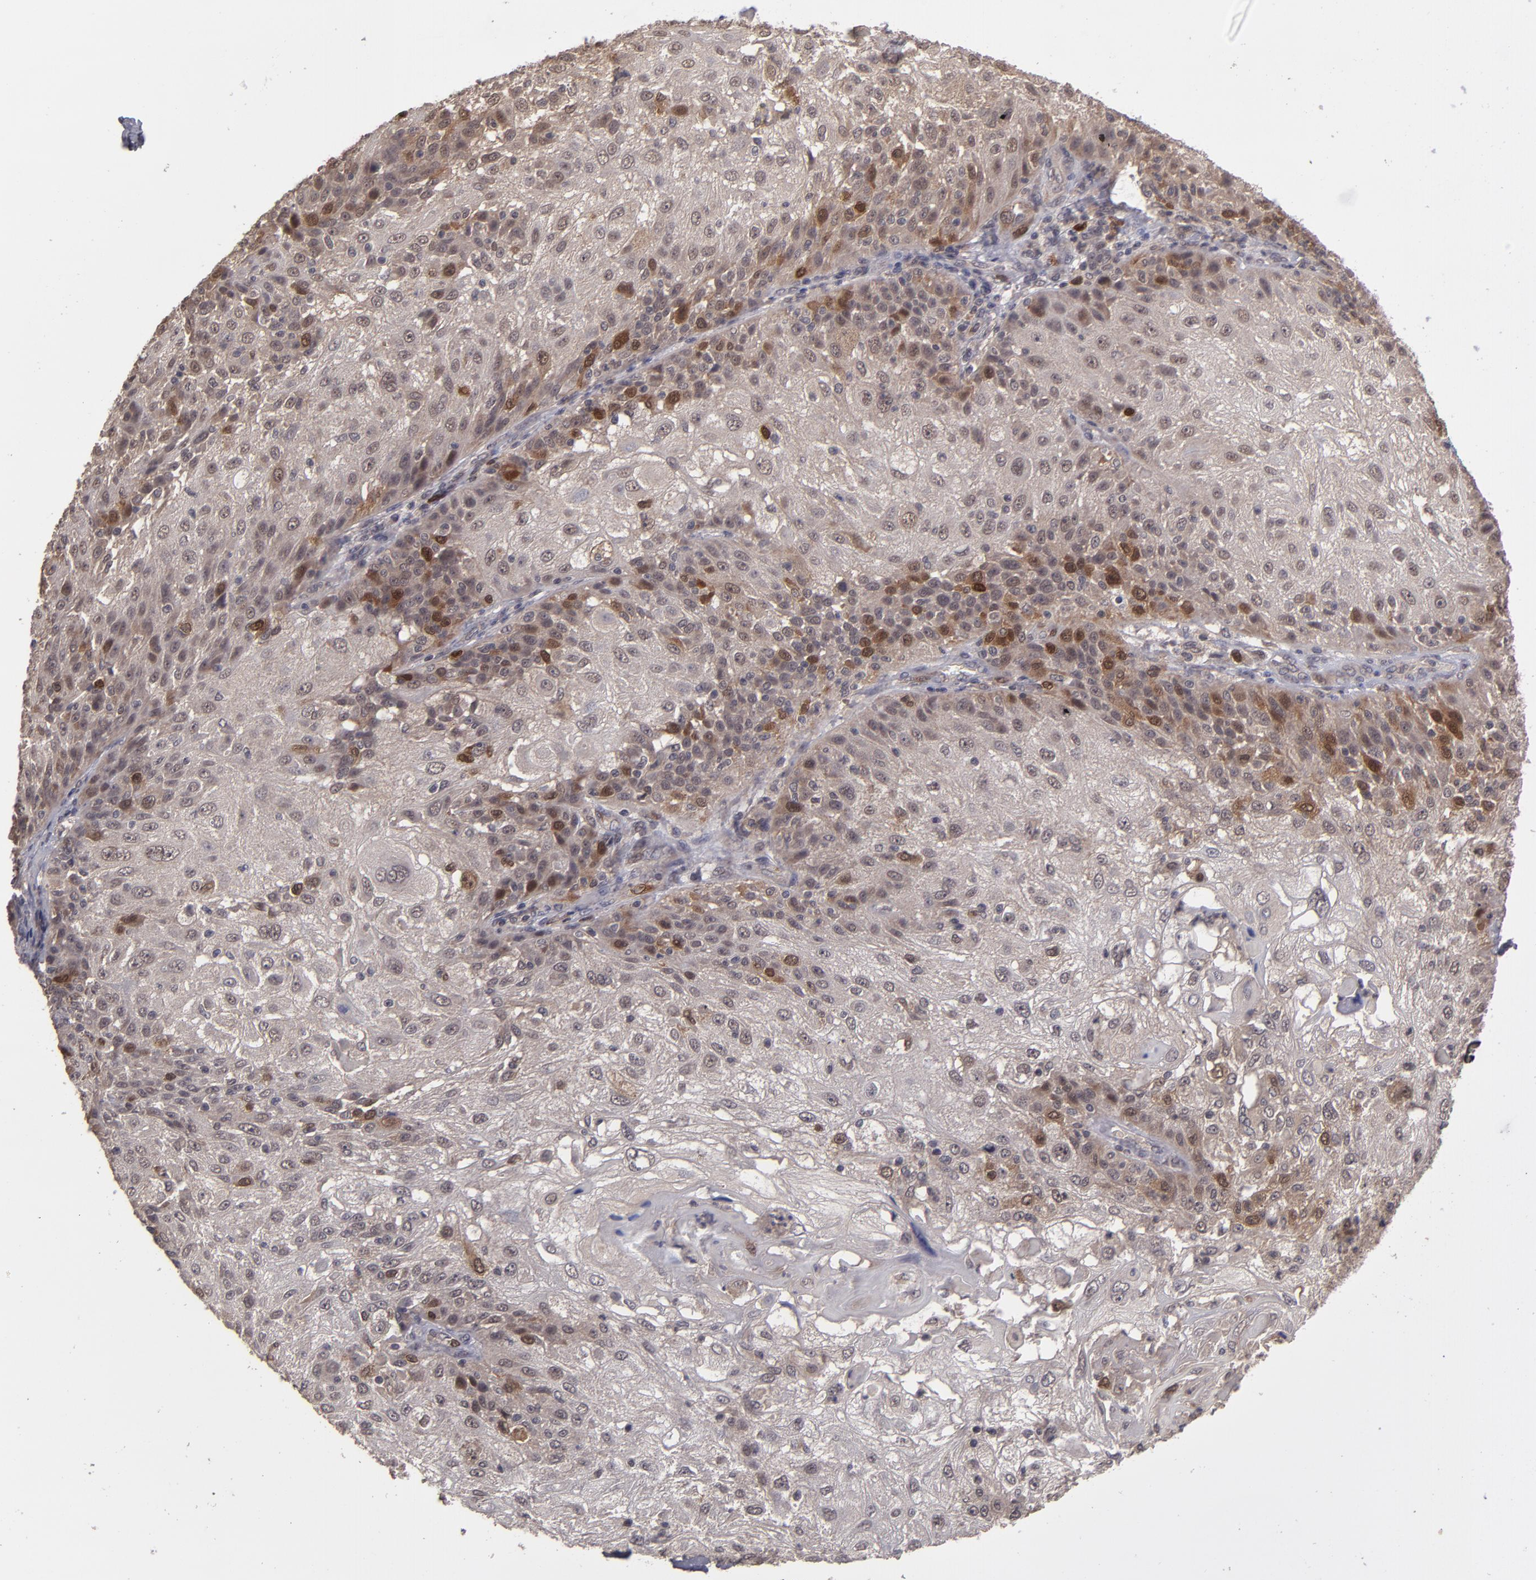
{"staining": {"intensity": "moderate", "quantity": ">75%", "location": "cytoplasmic/membranous"}, "tissue": "skin cancer", "cell_type": "Tumor cells", "image_type": "cancer", "snomed": [{"axis": "morphology", "description": "Normal tissue, NOS"}, {"axis": "morphology", "description": "Squamous cell carcinoma, NOS"}, {"axis": "topography", "description": "Skin"}], "caption": "Immunohistochemical staining of squamous cell carcinoma (skin) displays medium levels of moderate cytoplasmic/membranous expression in approximately >75% of tumor cells. Nuclei are stained in blue.", "gene": "TYMS", "patient": {"sex": "female", "age": 83}}